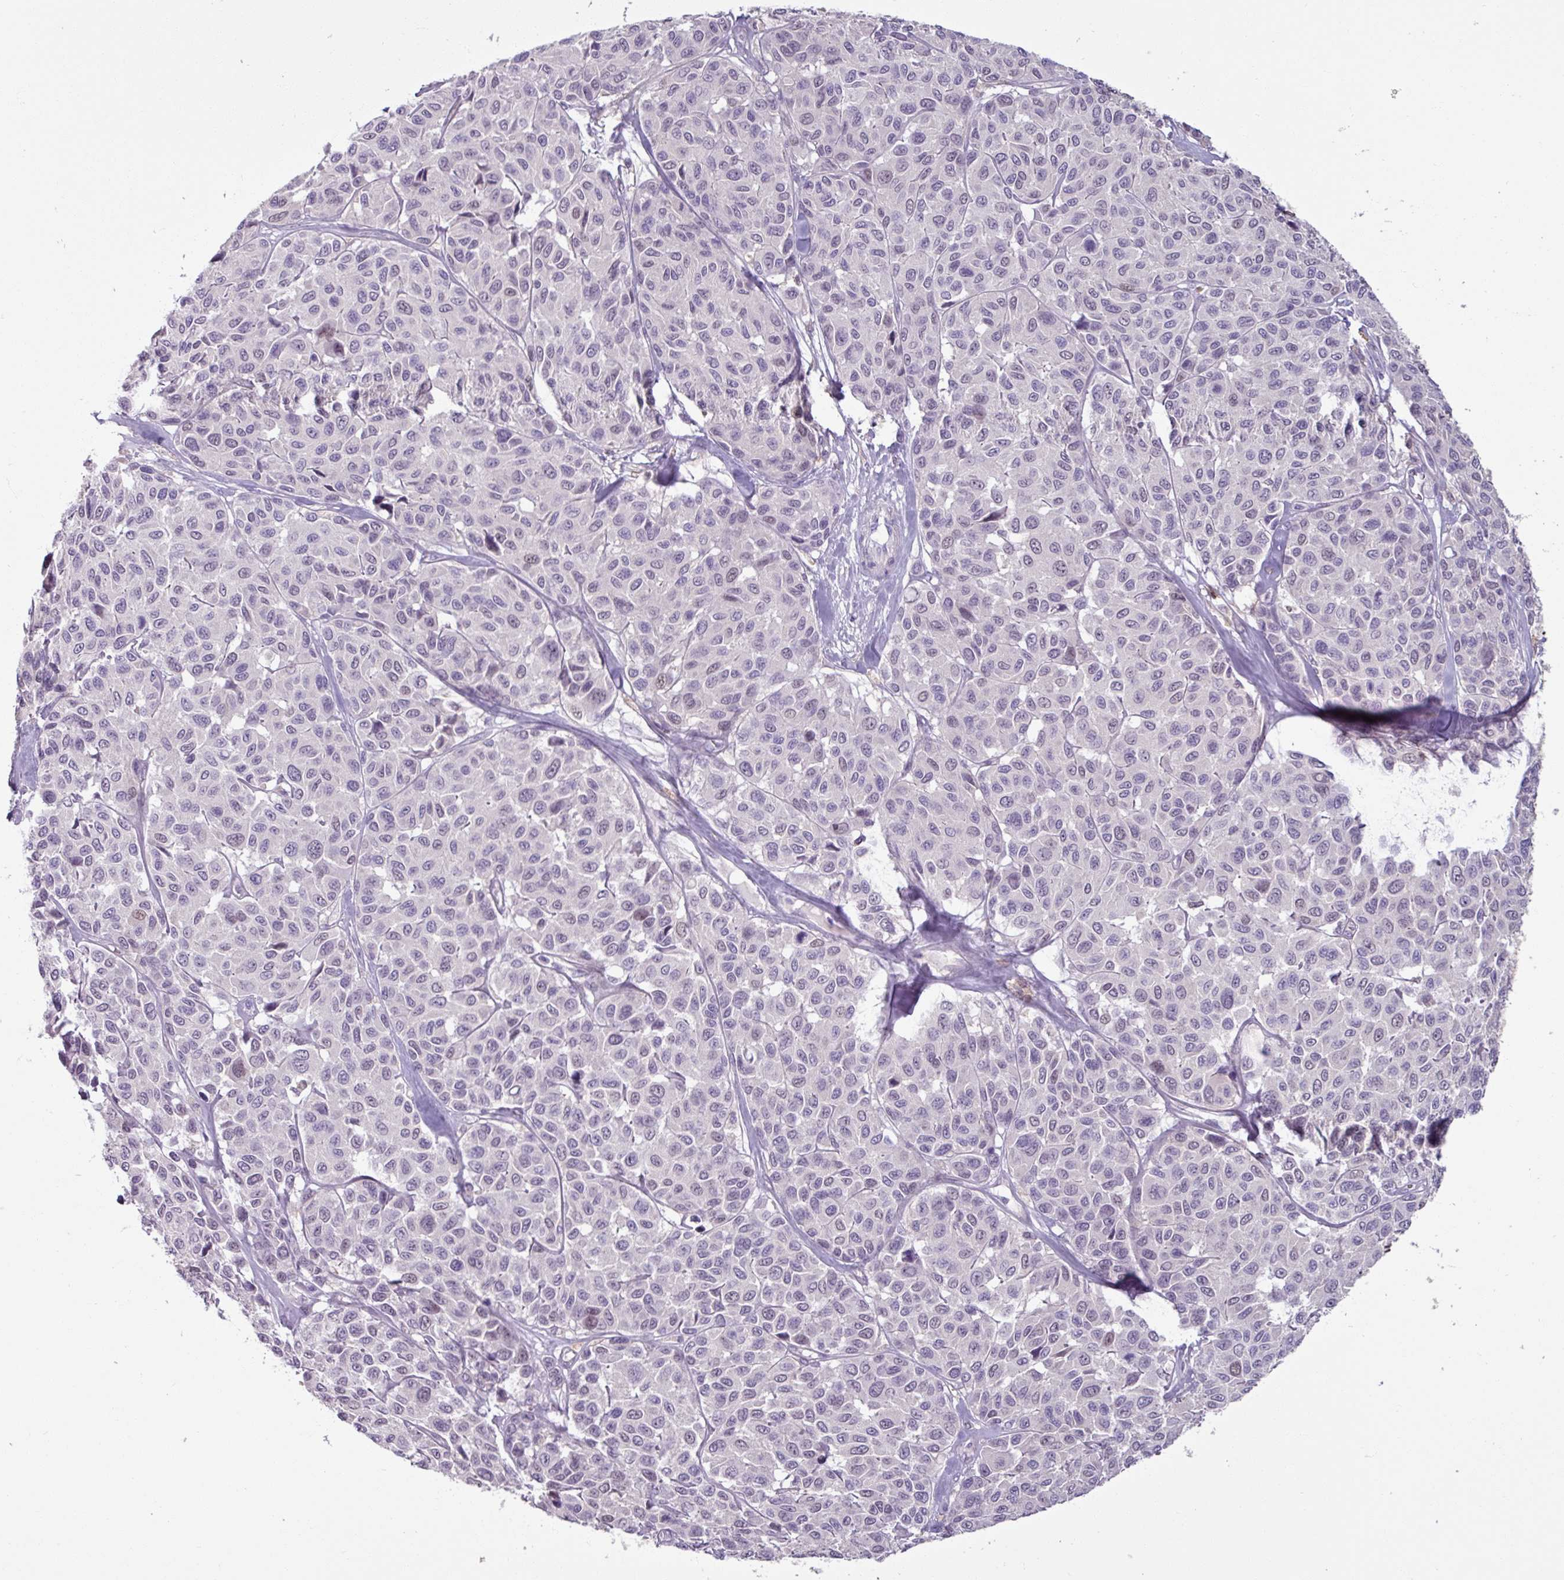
{"staining": {"intensity": "moderate", "quantity": "25%-75%", "location": "cytoplasmic/membranous"}, "tissue": "melanoma", "cell_type": "Tumor cells", "image_type": "cancer", "snomed": [{"axis": "morphology", "description": "Malignant melanoma, NOS"}, {"axis": "topography", "description": "Skin"}], "caption": "Melanoma was stained to show a protein in brown. There is medium levels of moderate cytoplasmic/membranous staining in about 25%-75% of tumor cells.", "gene": "PNMA6A", "patient": {"sex": "female", "age": 66}}